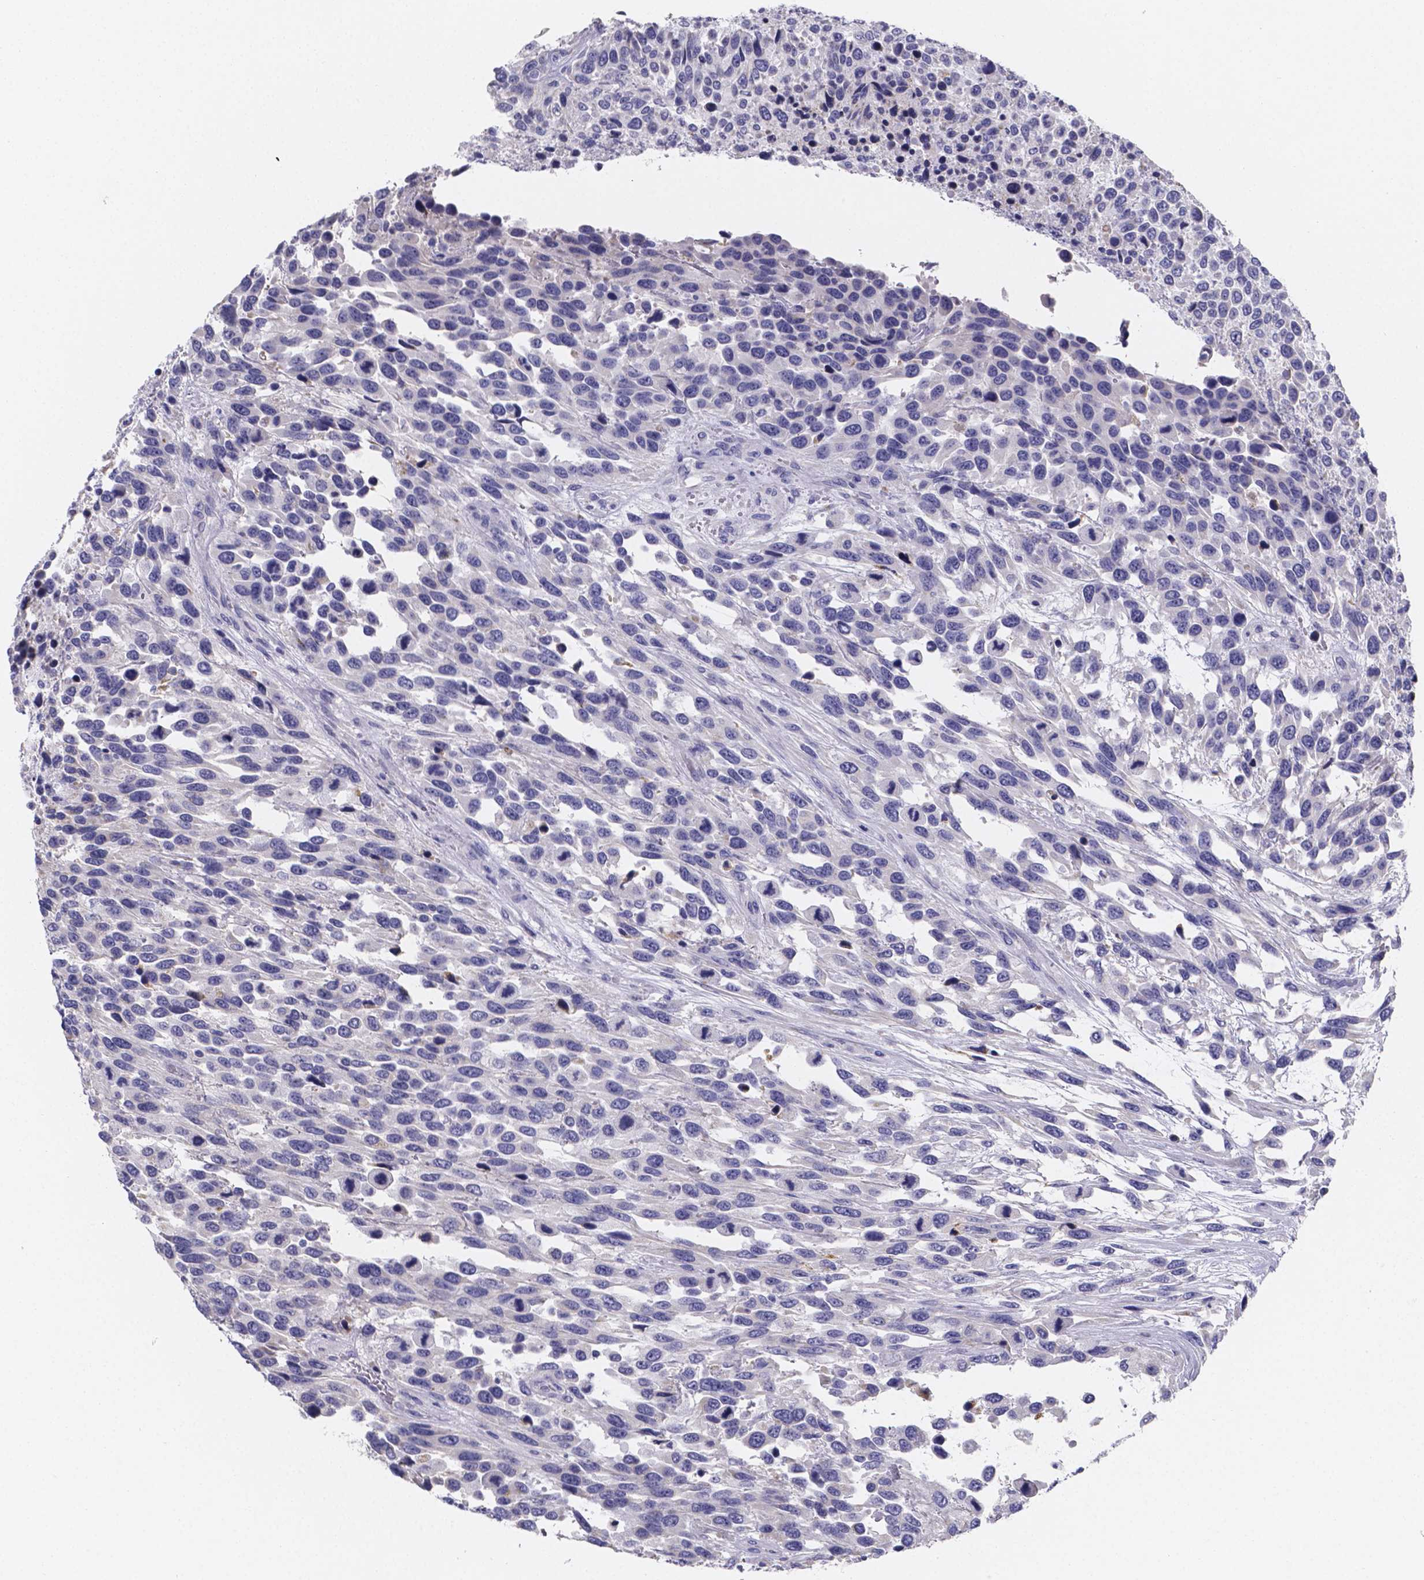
{"staining": {"intensity": "negative", "quantity": "none", "location": "none"}, "tissue": "urothelial cancer", "cell_type": "Tumor cells", "image_type": "cancer", "snomed": [{"axis": "morphology", "description": "Urothelial carcinoma, High grade"}, {"axis": "topography", "description": "Urinary bladder"}], "caption": "There is no significant positivity in tumor cells of urothelial carcinoma (high-grade). The staining was performed using DAB (3,3'-diaminobenzidine) to visualize the protein expression in brown, while the nuclei were stained in blue with hematoxylin (Magnification: 20x).", "gene": "PAH", "patient": {"sex": "female", "age": 70}}